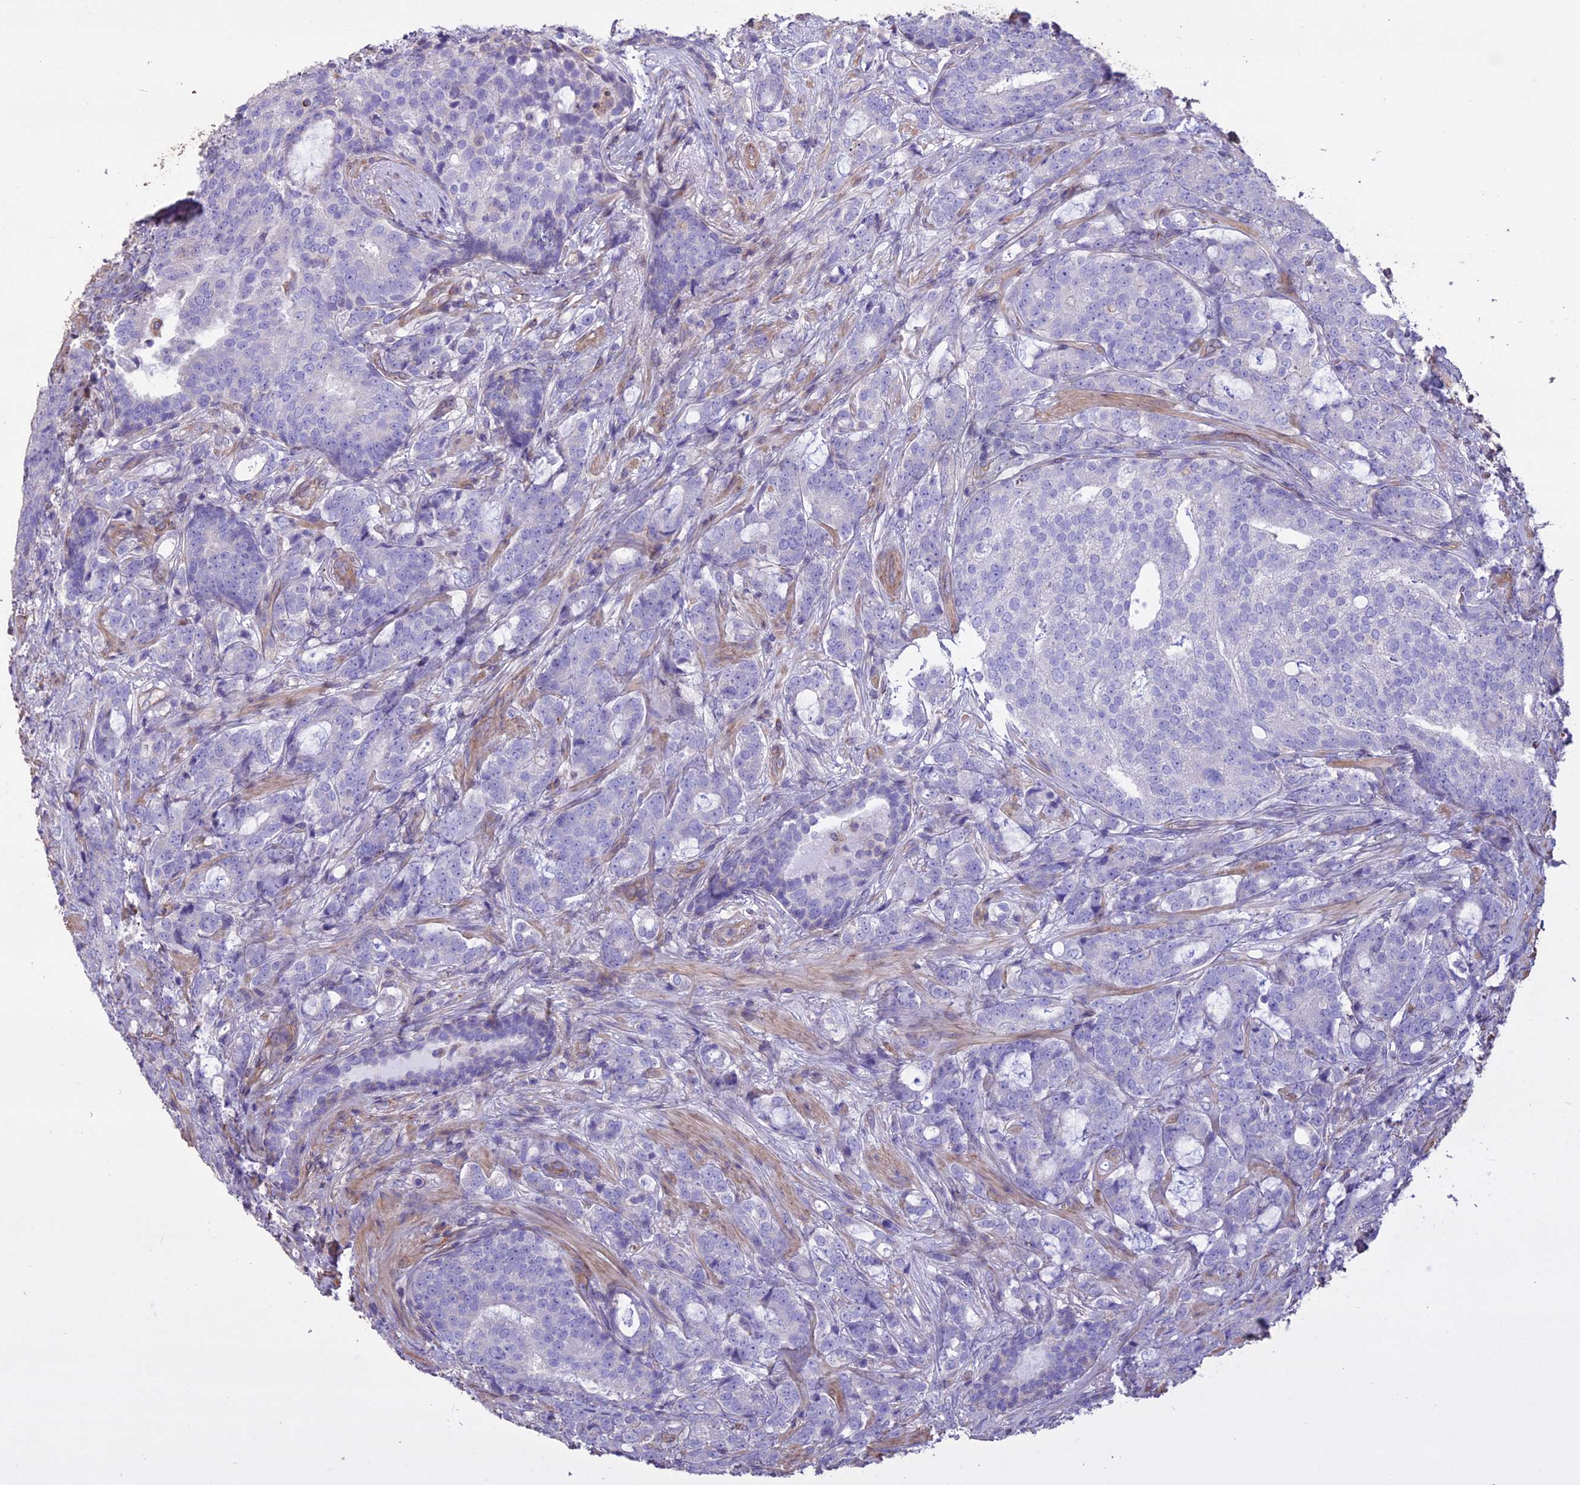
{"staining": {"intensity": "negative", "quantity": "none", "location": "none"}, "tissue": "prostate cancer", "cell_type": "Tumor cells", "image_type": "cancer", "snomed": [{"axis": "morphology", "description": "Adenocarcinoma, High grade"}, {"axis": "topography", "description": "Prostate"}], "caption": "This is a photomicrograph of IHC staining of prostate cancer, which shows no expression in tumor cells. Nuclei are stained in blue.", "gene": "CCDC148", "patient": {"sex": "male", "age": 67}}